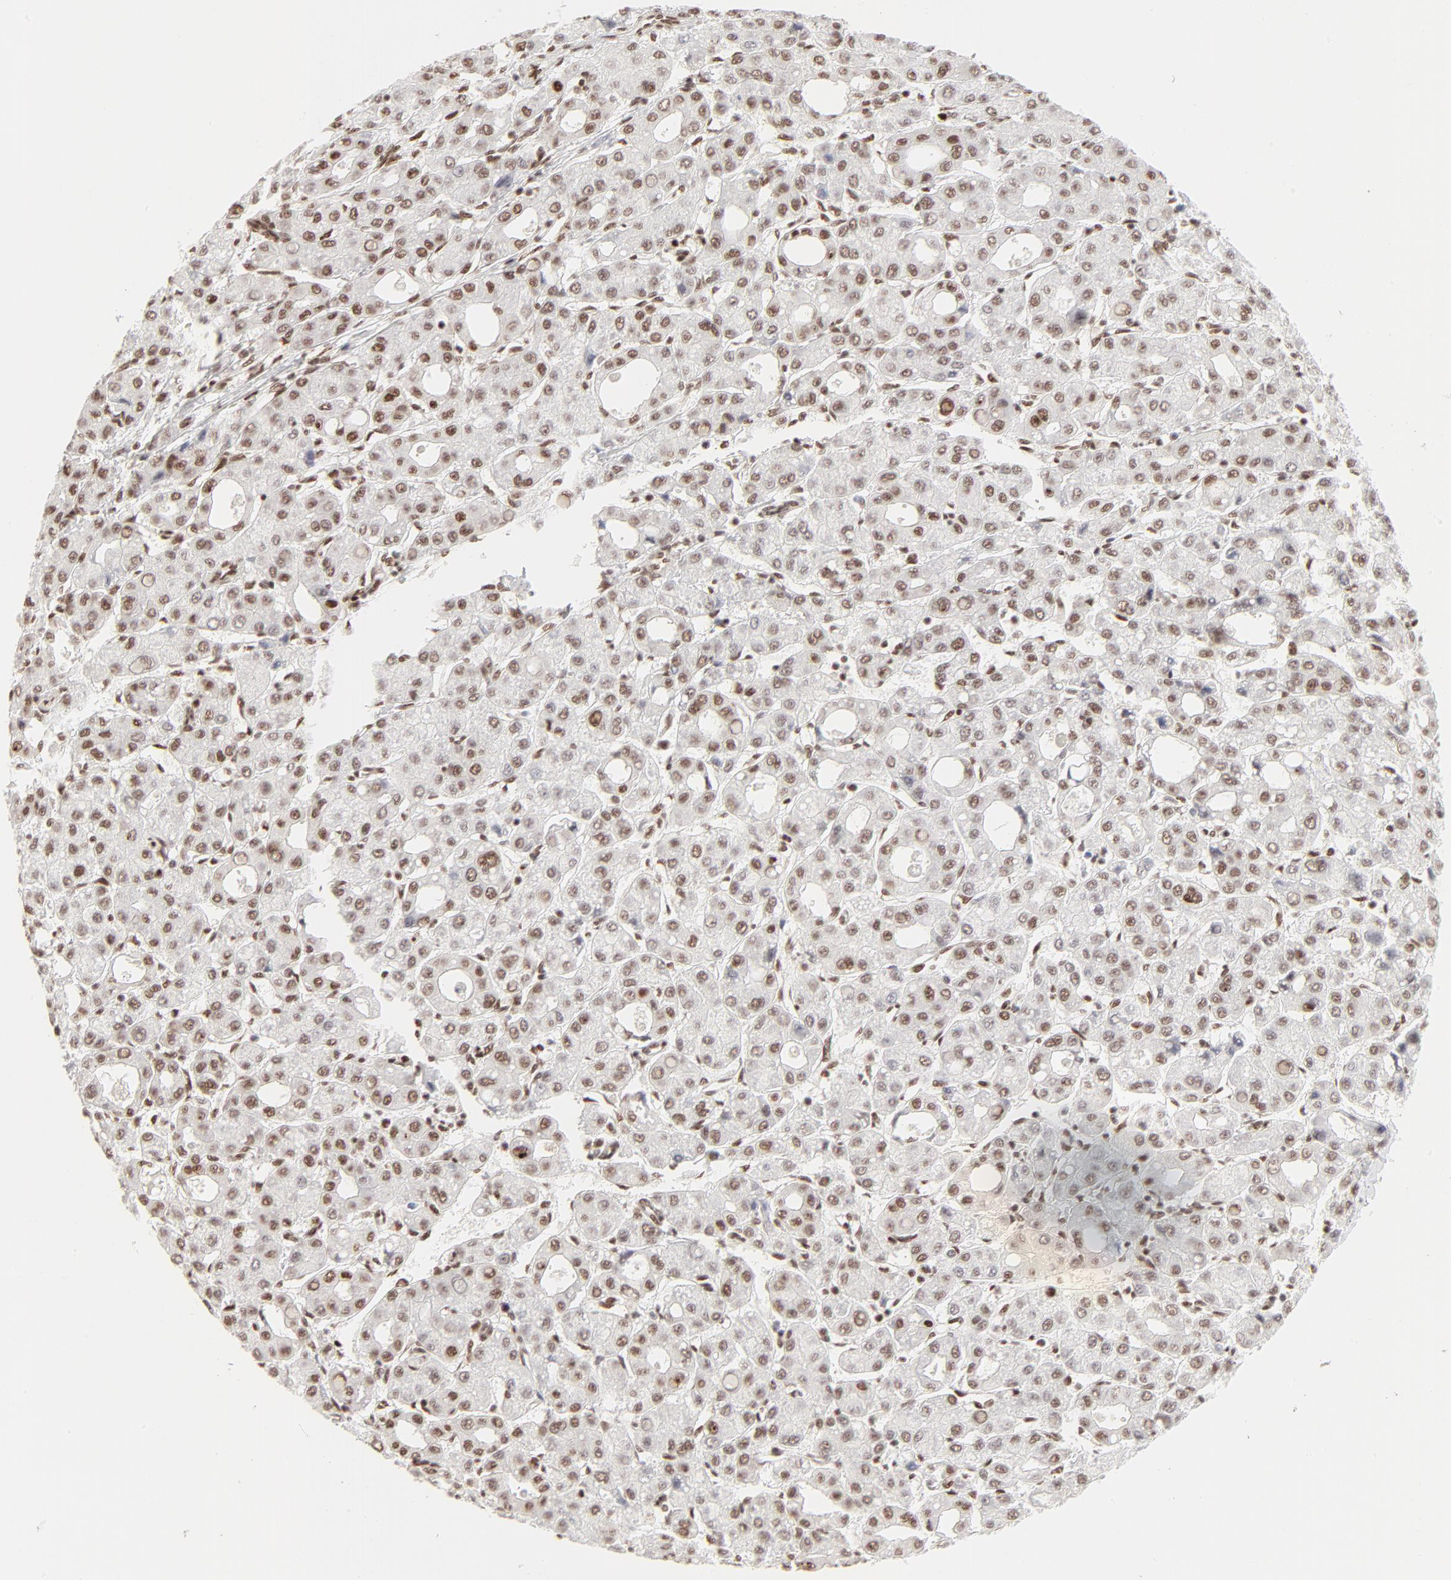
{"staining": {"intensity": "moderate", "quantity": ">75%", "location": "nuclear"}, "tissue": "liver cancer", "cell_type": "Tumor cells", "image_type": "cancer", "snomed": [{"axis": "morphology", "description": "Carcinoma, Hepatocellular, NOS"}, {"axis": "topography", "description": "Liver"}], "caption": "Immunohistochemistry (DAB (3,3'-diaminobenzidine)) staining of human liver cancer (hepatocellular carcinoma) reveals moderate nuclear protein staining in approximately >75% of tumor cells.", "gene": "TARDBP", "patient": {"sex": "male", "age": 69}}